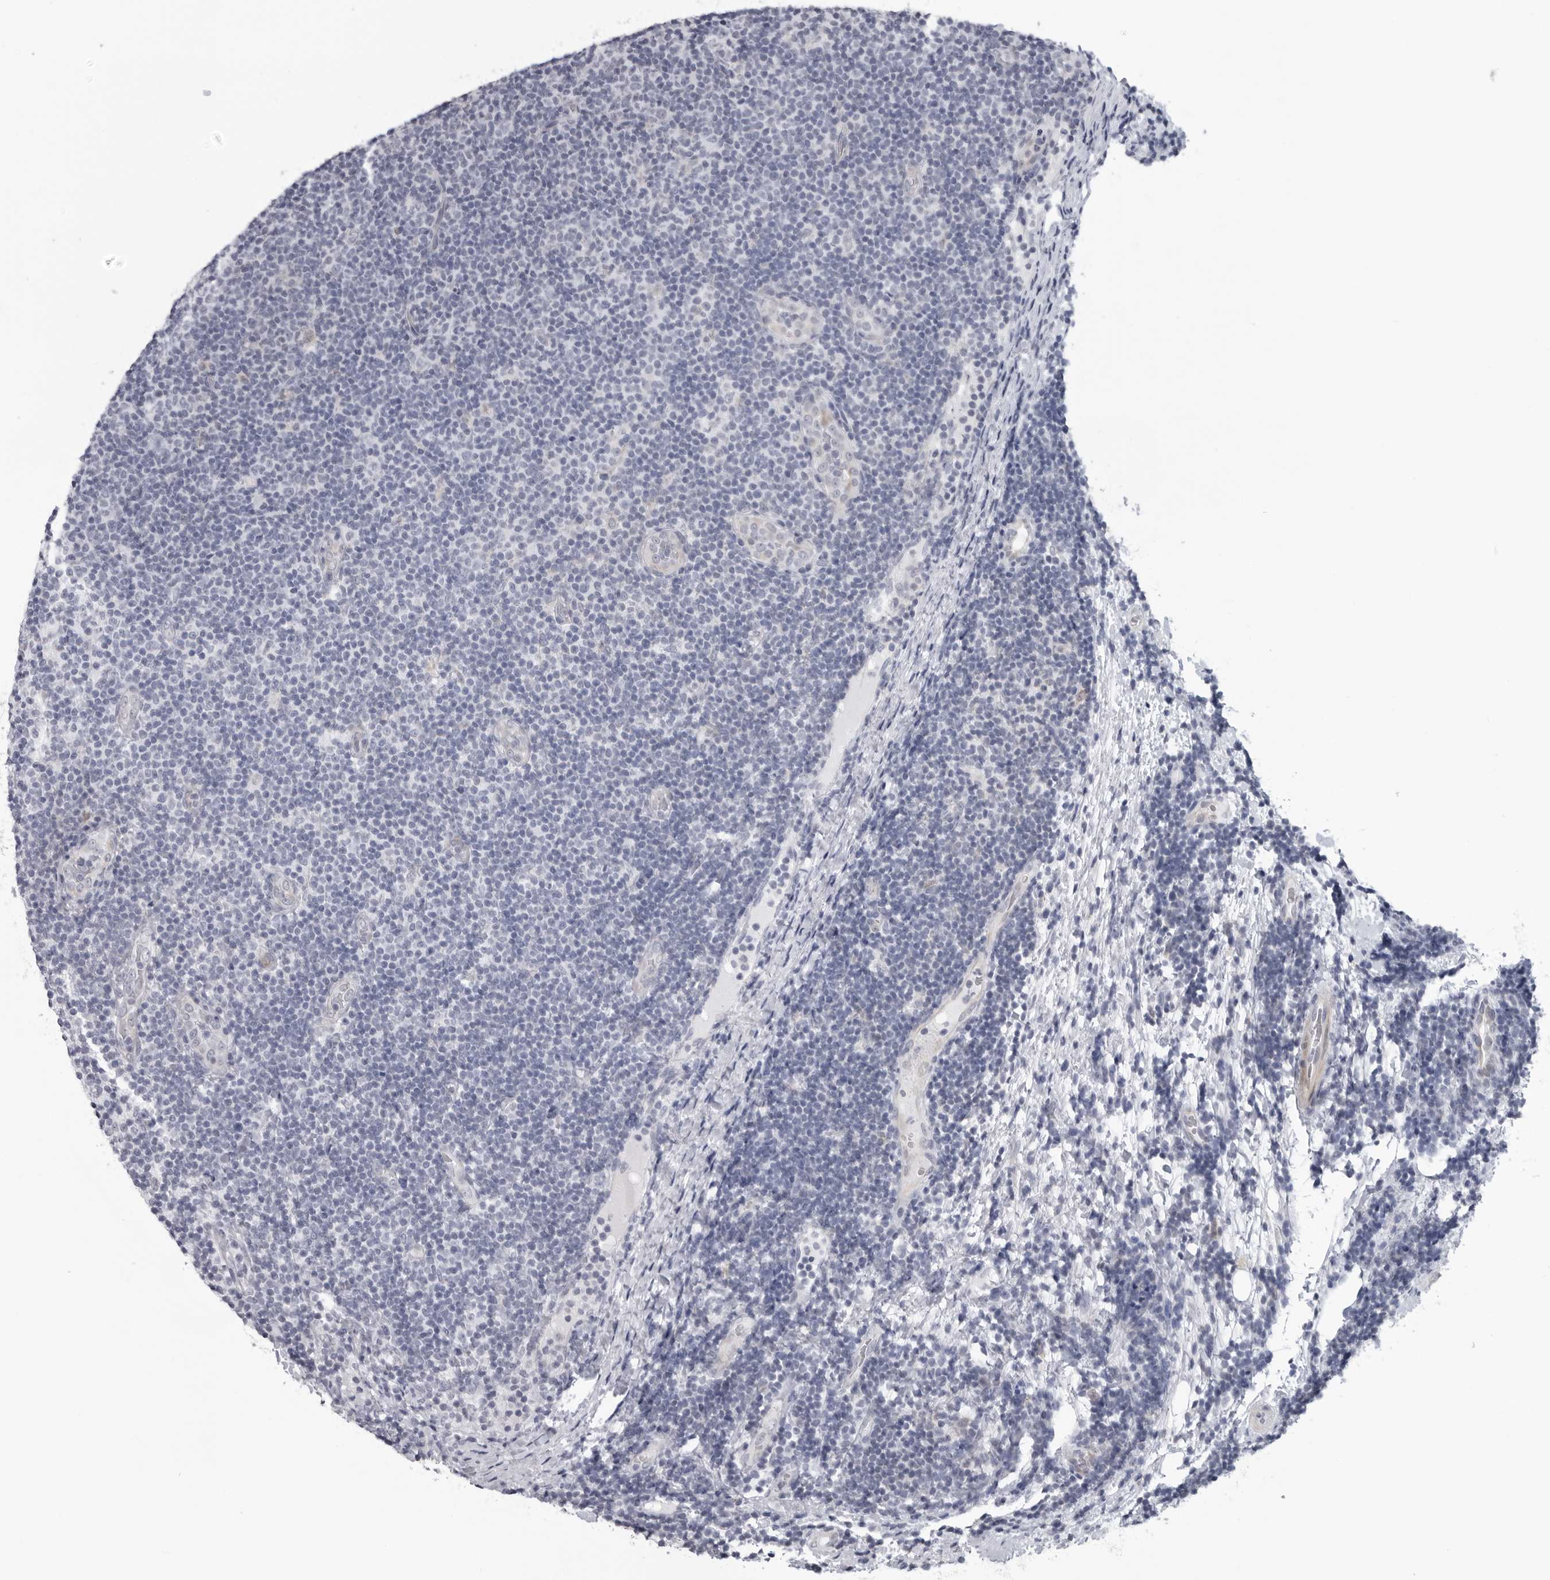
{"staining": {"intensity": "negative", "quantity": "none", "location": "none"}, "tissue": "lymphoma", "cell_type": "Tumor cells", "image_type": "cancer", "snomed": [{"axis": "morphology", "description": "Malignant lymphoma, non-Hodgkin's type, Low grade"}, {"axis": "topography", "description": "Lymph node"}], "caption": "Protein analysis of lymphoma reveals no significant positivity in tumor cells.", "gene": "OPLAH", "patient": {"sex": "male", "age": 83}}